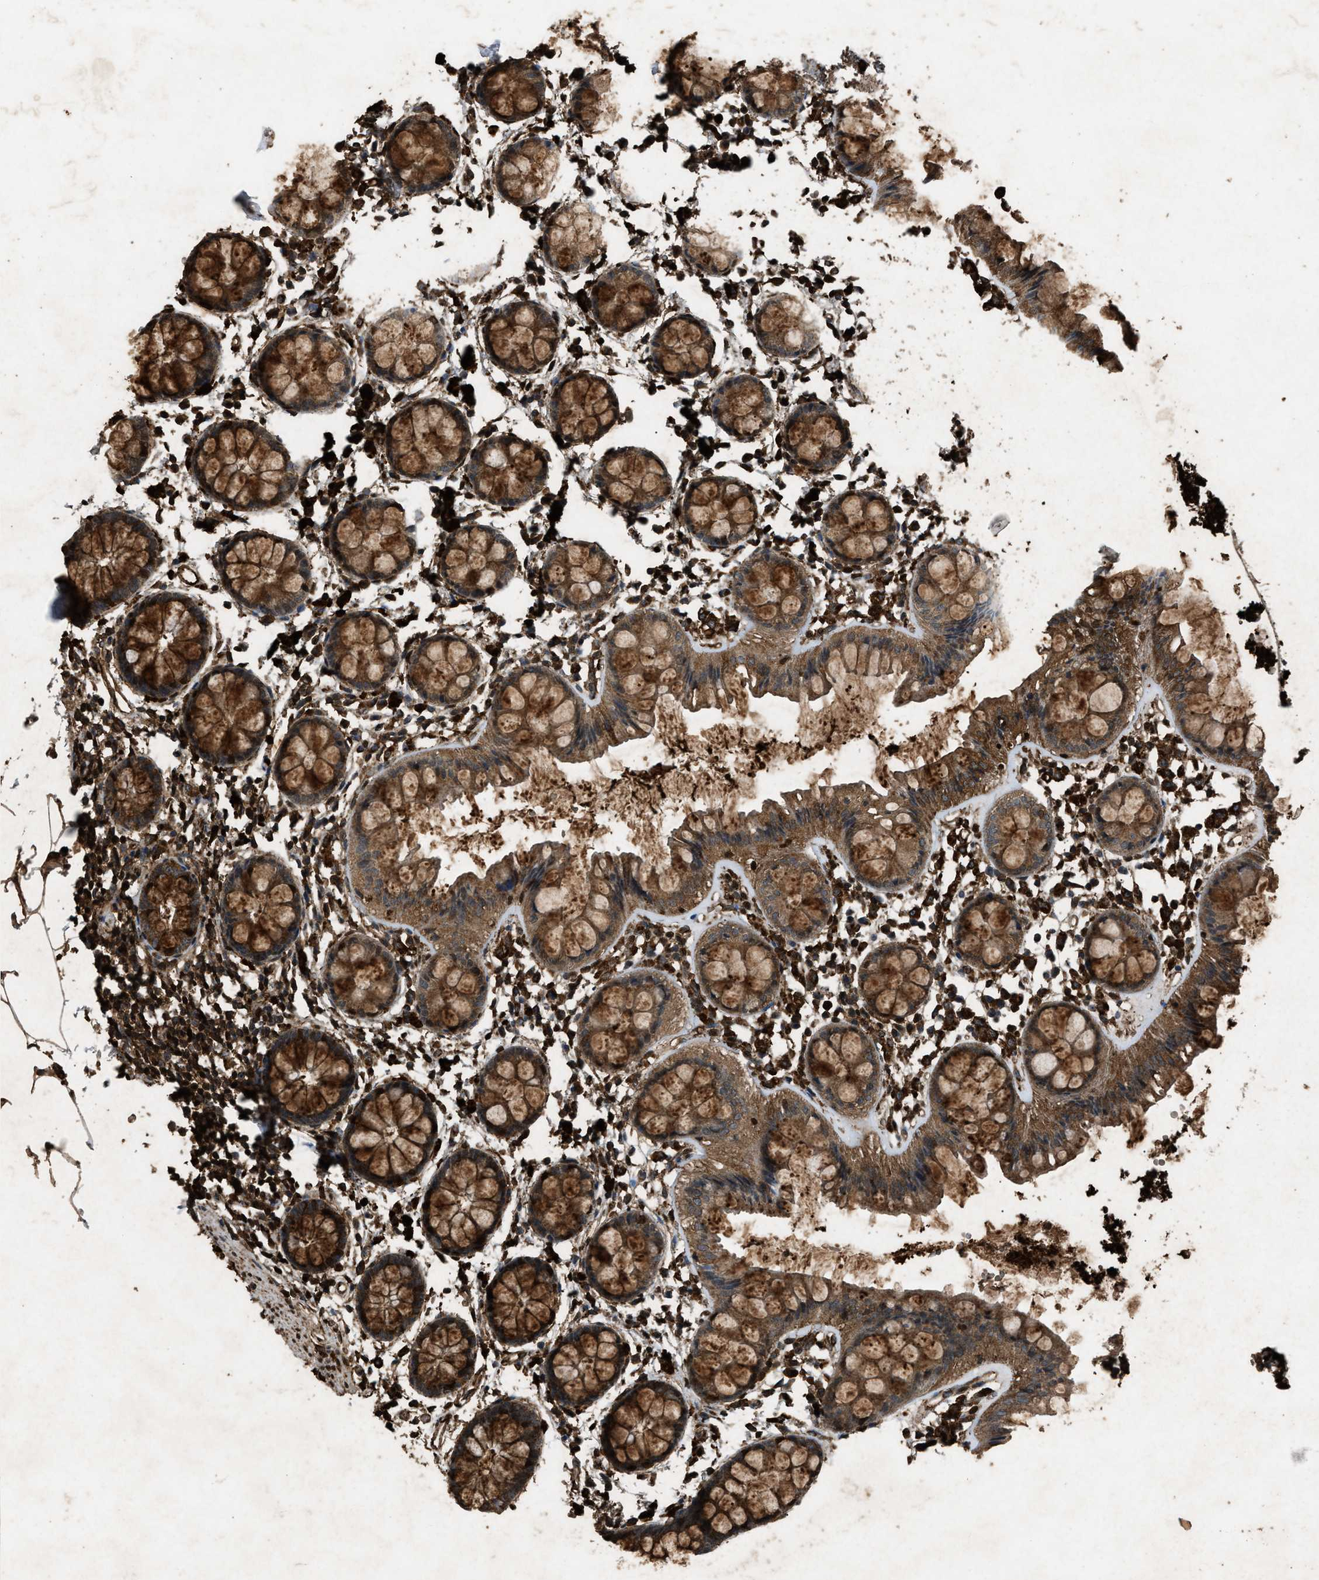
{"staining": {"intensity": "strong", "quantity": ">75%", "location": "cytoplasmic/membranous"}, "tissue": "rectum", "cell_type": "Glandular cells", "image_type": "normal", "snomed": [{"axis": "morphology", "description": "Normal tissue, NOS"}, {"axis": "topography", "description": "Rectum"}], "caption": "An IHC histopathology image of normal tissue is shown. Protein staining in brown highlights strong cytoplasmic/membranous positivity in rectum within glandular cells.", "gene": "PSMD1", "patient": {"sex": "female", "age": 66}}